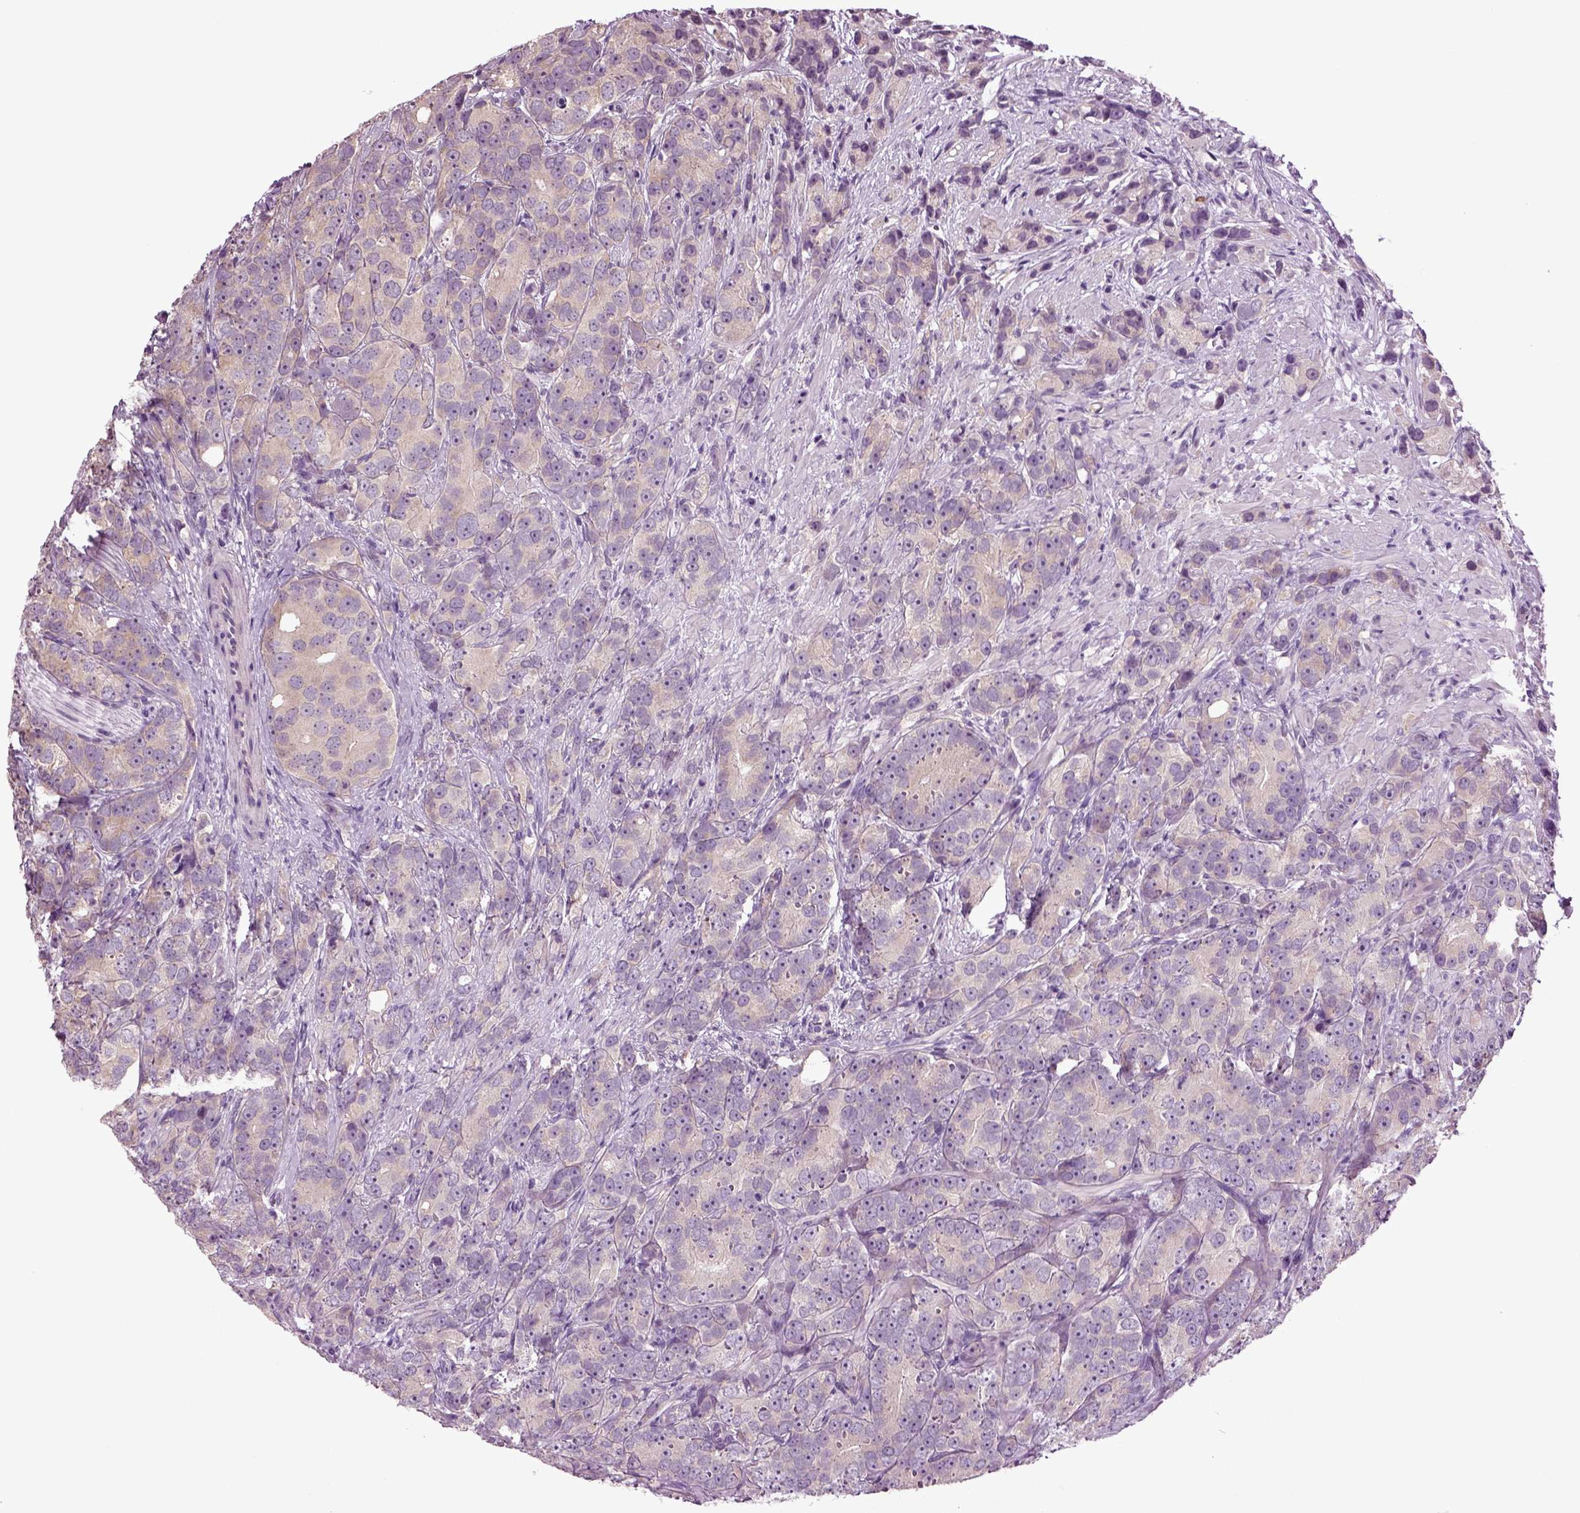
{"staining": {"intensity": "weak", "quantity": ">75%", "location": "cytoplasmic/membranous"}, "tissue": "prostate cancer", "cell_type": "Tumor cells", "image_type": "cancer", "snomed": [{"axis": "morphology", "description": "Adenocarcinoma, High grade"}, {"axis": "topography", "description": "Prostate"}], "caption": "Tumor cells demonstrate low levels of weak cytoplasmic/membranous staining in about >75% of cells in prostate high-grade adenocarcinoma.", "gene": "PLCH2", "patient": {"sex": "male", "age": 90}}